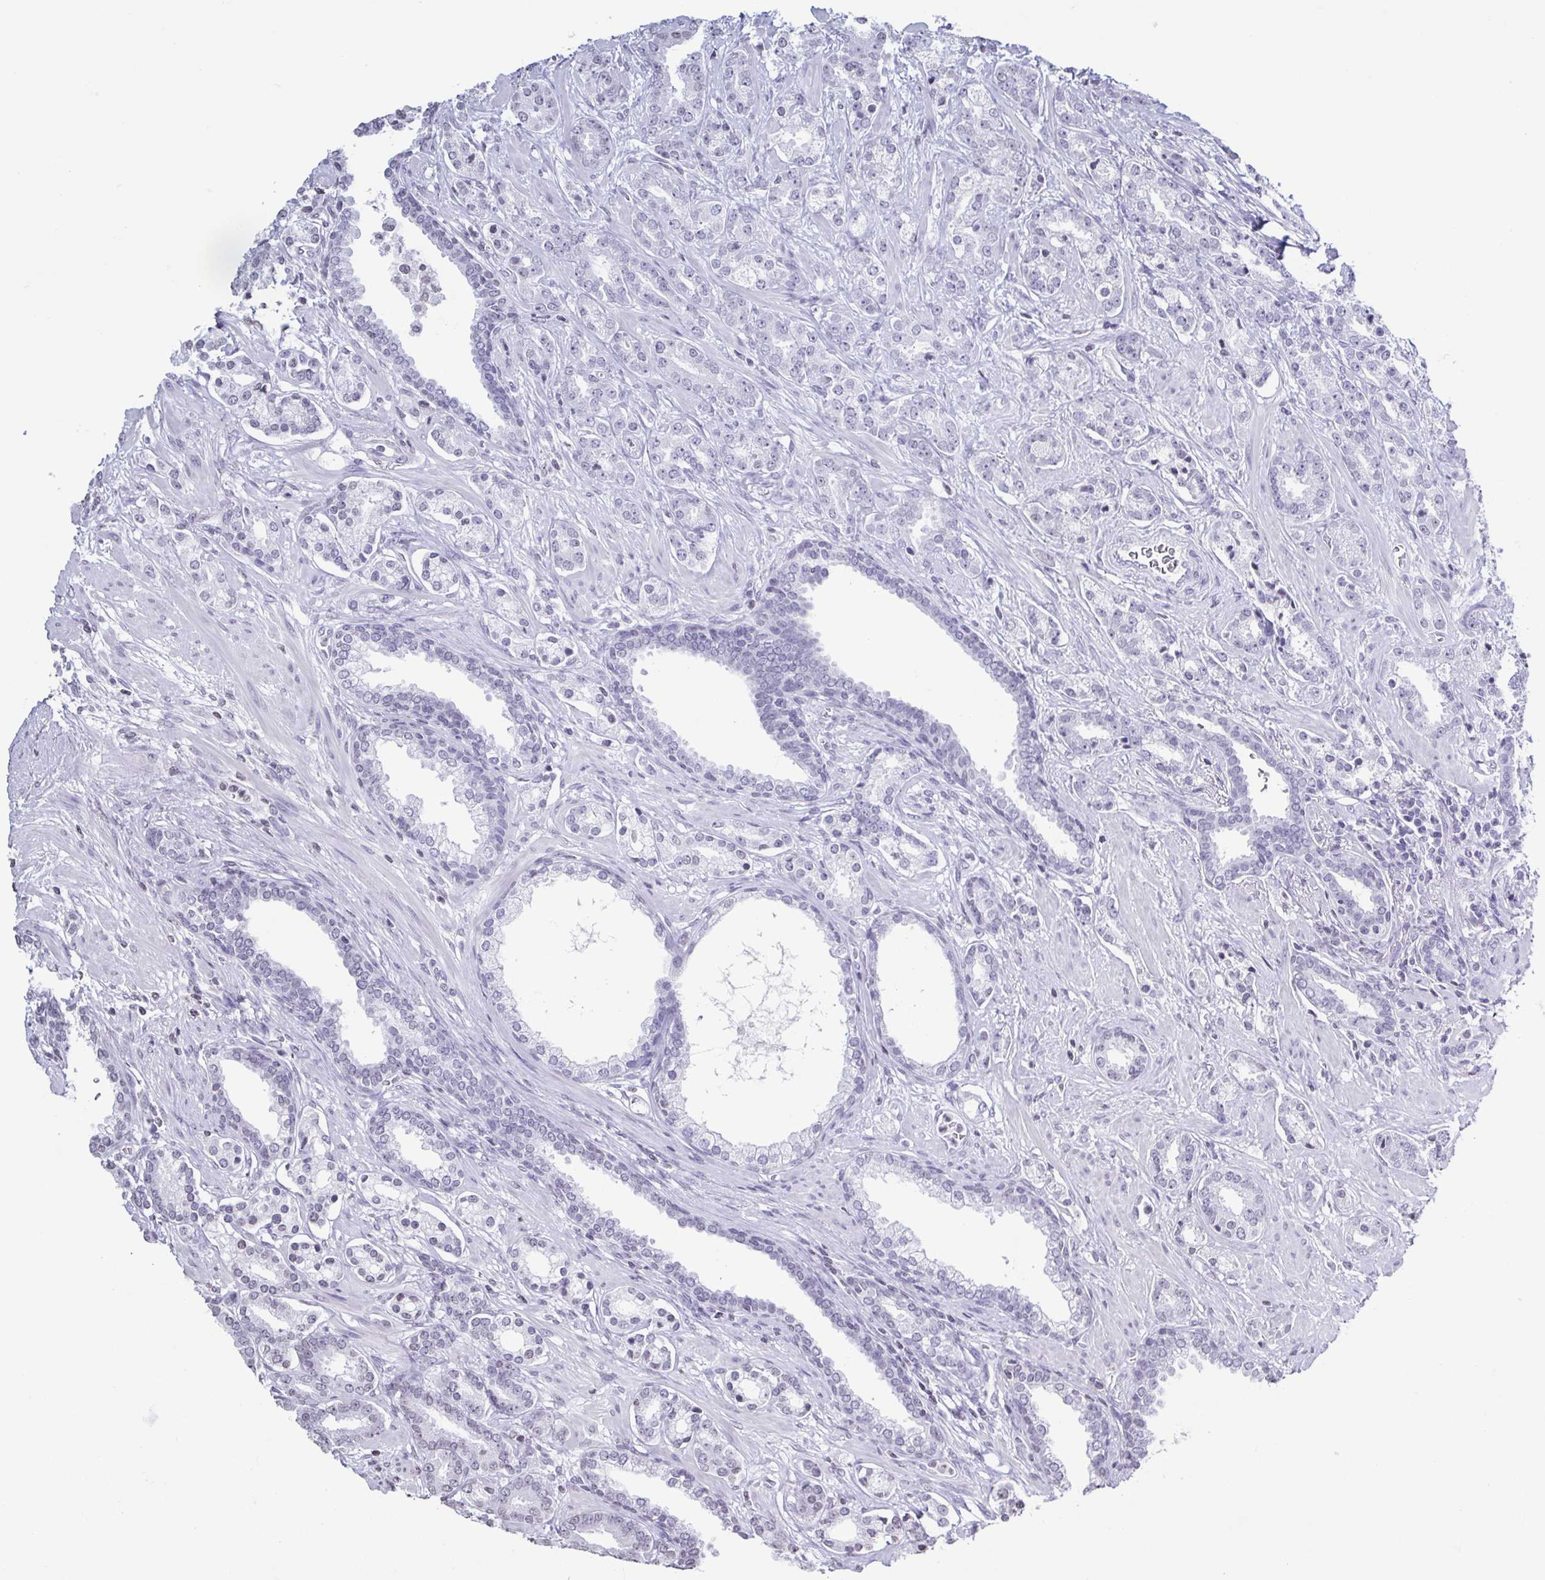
{"staining": {"intensity": "negative", "quantity": "none", "location": "none"}, "tissue": "prostate cancer", "cell_type": "Tumor cells", "image_type": "cancer", "snomed": [{"axis": "morphology", "description": "Adenocarcinoma, High grade"}, {"axis": "topography", "description": "Prostate"}], "caption": "Prostate cancer was stained to show a protein in brown. There is no significant expression in tumor cells.", "gene": "VCY1B", "patient": {"sex": "male", "age": 60}}